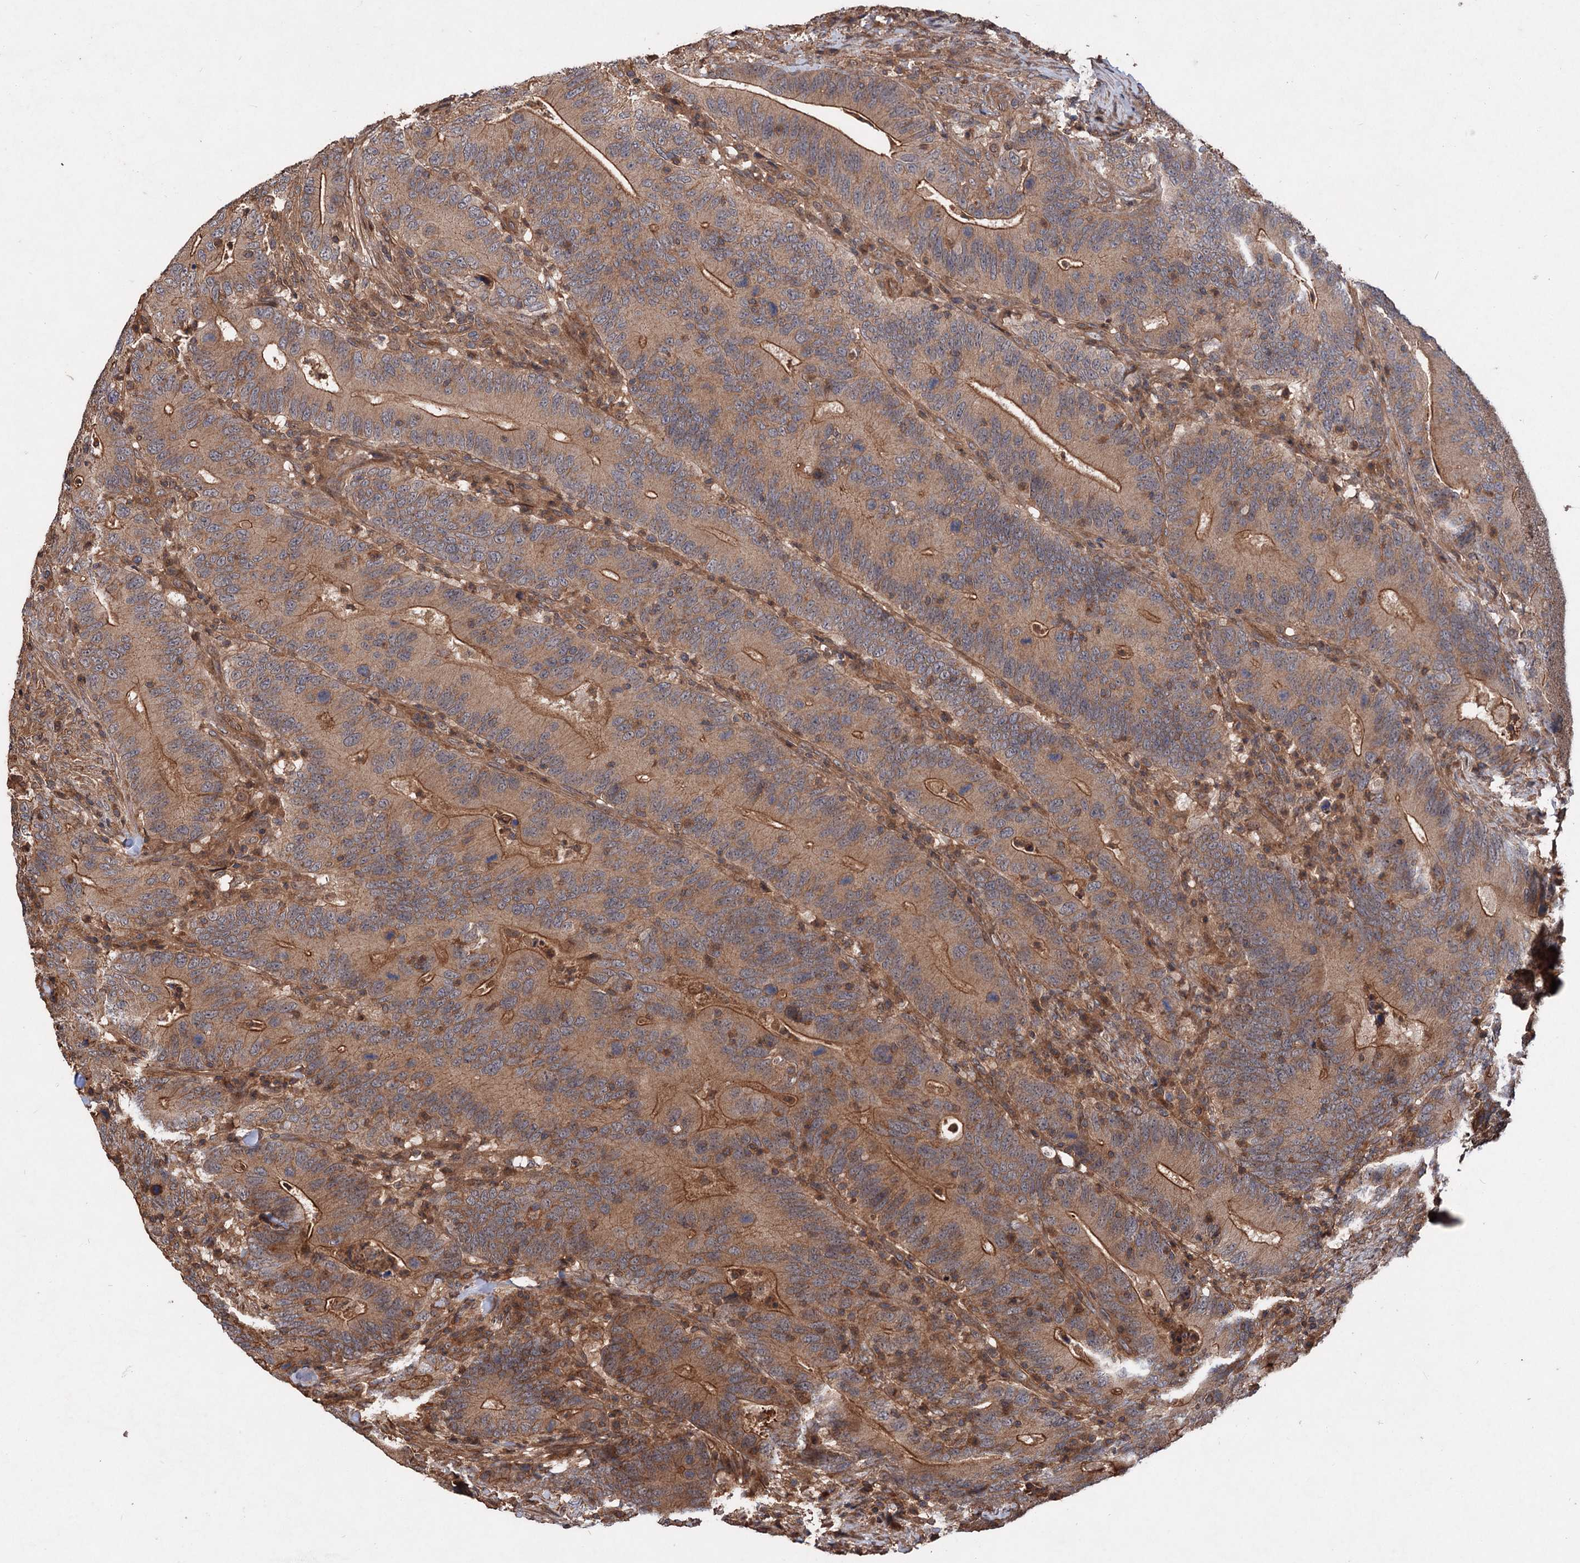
{"staining": {"intensity": "strong", "quantity": ">75%", "location": "cytoplasmic/membranous"}, "tissue": "colorectal cancer", "cell_type": "Tumor cells", "image_type": "cancer", "snomed": [{"axis": "morphology", "description": "Adenocarcinoma, NOS"}, {"axis": "topography", "description": "Colon"}], "caption": "Immunohistochemical staining of colorectal cancer (adenocarcinoma) displays strong cytoplasmic/membranous protein staining in about >75% of tumor cells.", "gene": "ADK", "patient": {"sex": "female", "age": 66}}